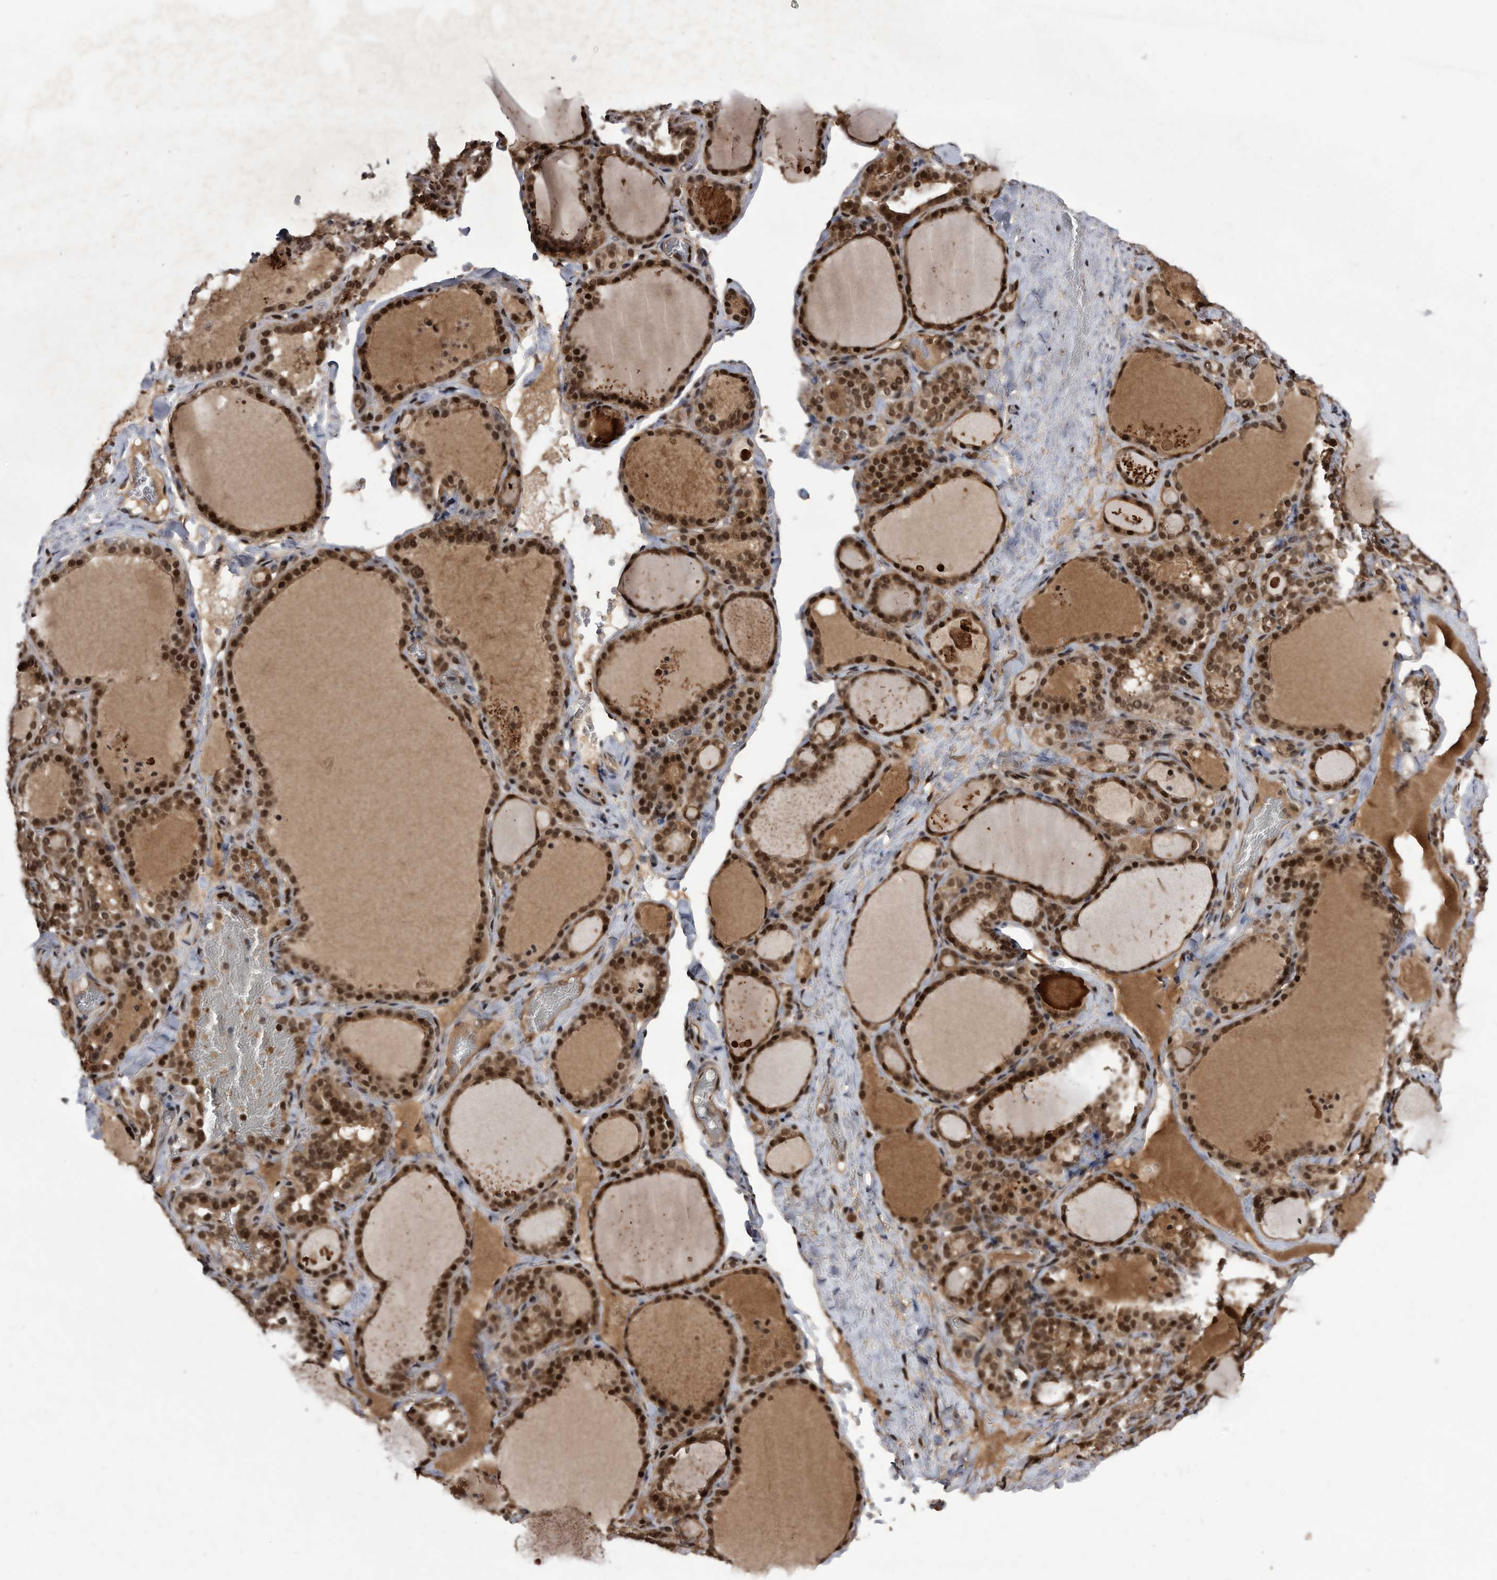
{"staining": {"intensity": "strong", "quantity": ">75%", "location": "cytoplasmic/membranous,nuclear"}, "tissue": "thyroid gland", "cell_type": "Glandular cells", "image_type": "normal", "snomed": [{"axis": "morphology", "description": "Normal tissue, NOS"}, {"axis": "topography", "description": "Thyroid gland"}], "caption": "Immunohistochemical staining of normal thyroid gland reveals >75% levels of strong cytoplasmic/membranous,nuclear protein expression in approximately >75% of glandular cells.", "gene": "RAD23B", "patient": {"sex": "female", "age": 22}}